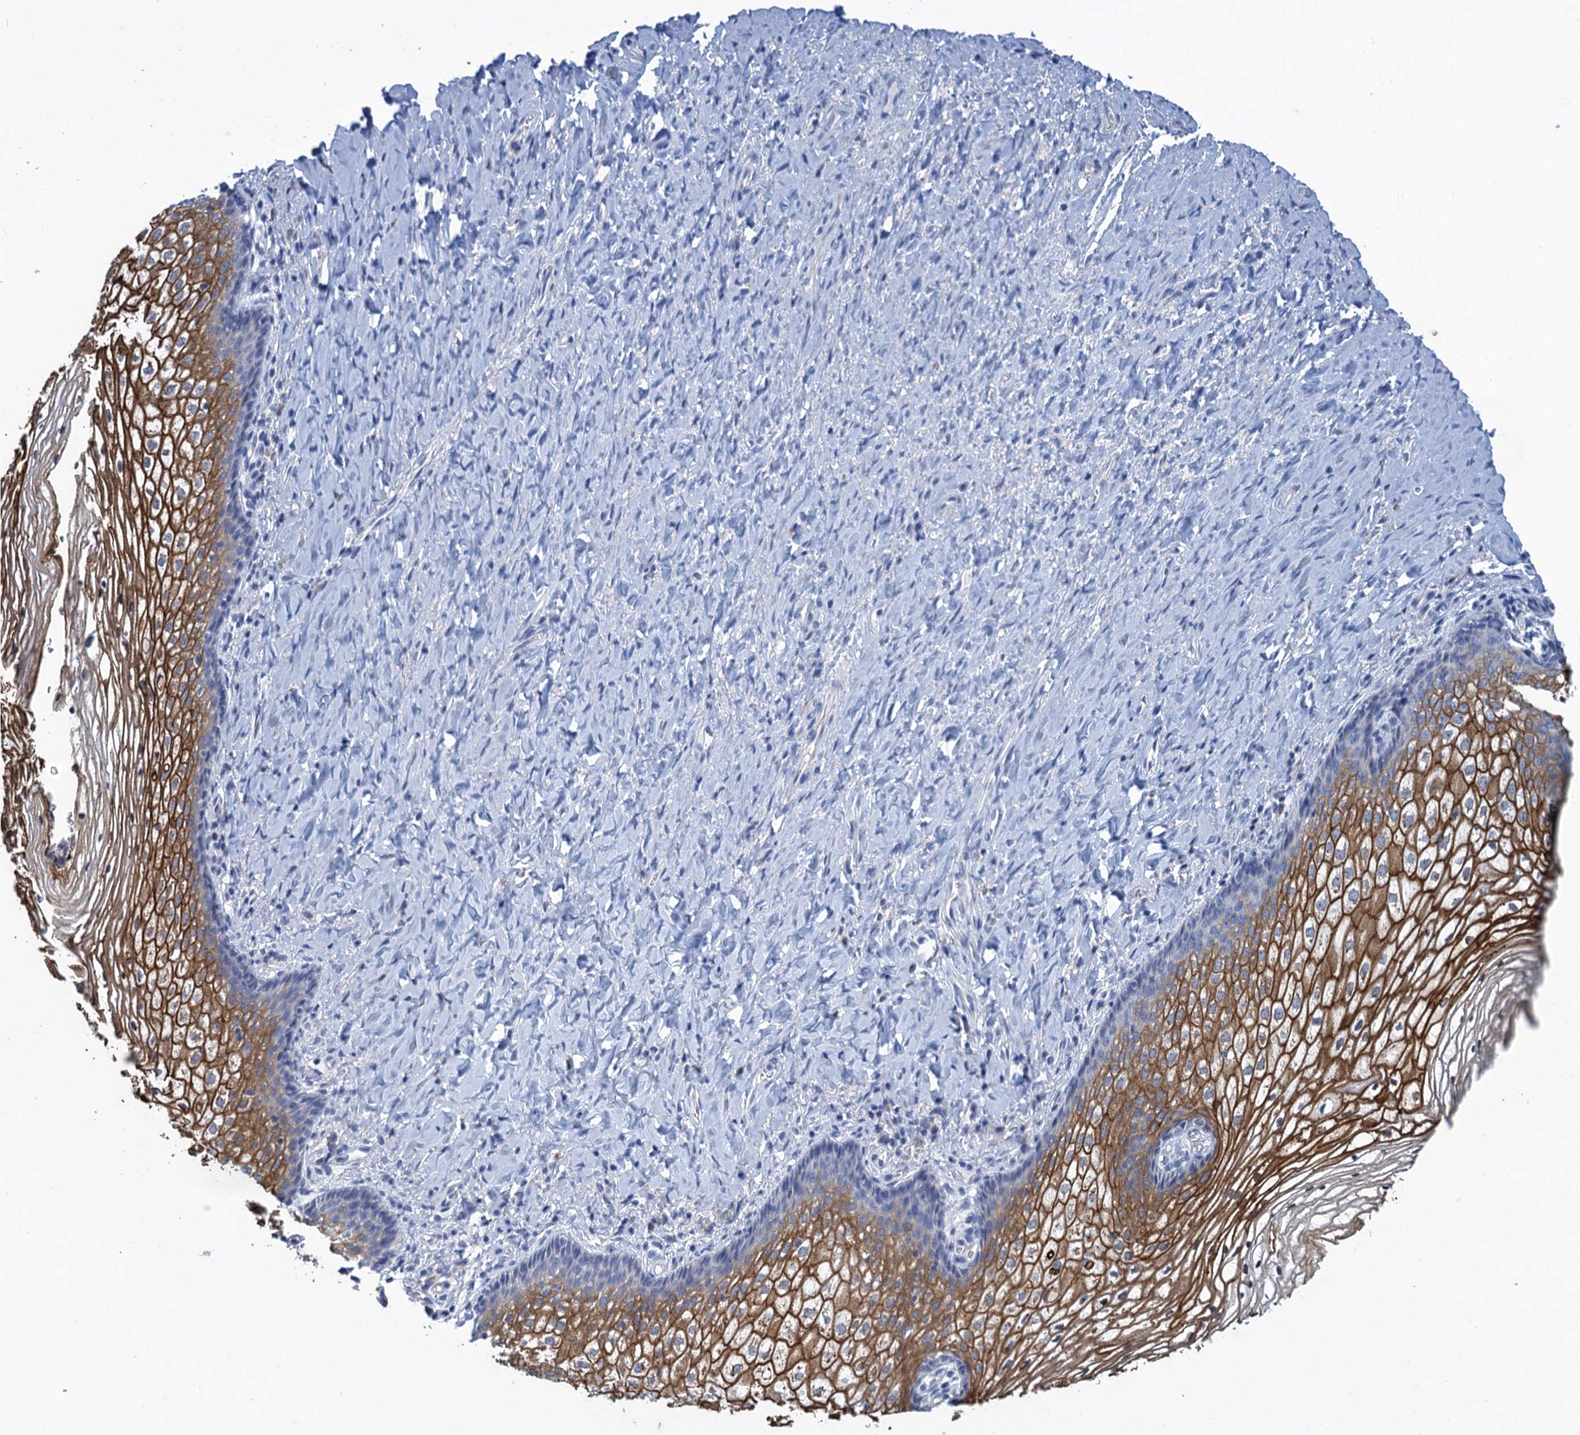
{"staining": {"intensity": "strong", "quantity": "25%-75%", "location": "cytoplasmic/membranous"}, "tissue": "vagina", "cell_type": "Squamous epithelial cells", "image_type": "normal", "snomed": [{"axis": "morphology", "description": "Normal tissue, NOS"}, {"axis": "topography", "description": "Vagina"}], "caption": "Immunohistochemistry (DAB) staining of unremarkable vagina demonstrates strong cytoplasmic/membranous protein positivity in approximately 25%-75% of squamous epithelial cells. The staining was performed using DAB to visualize the protein expression in brown, while the nuclei were stained in blue with hematoxylin (Magnification: 20x).", "gene": "SCEL", "patient": {"sex": "female", "age": 60}}